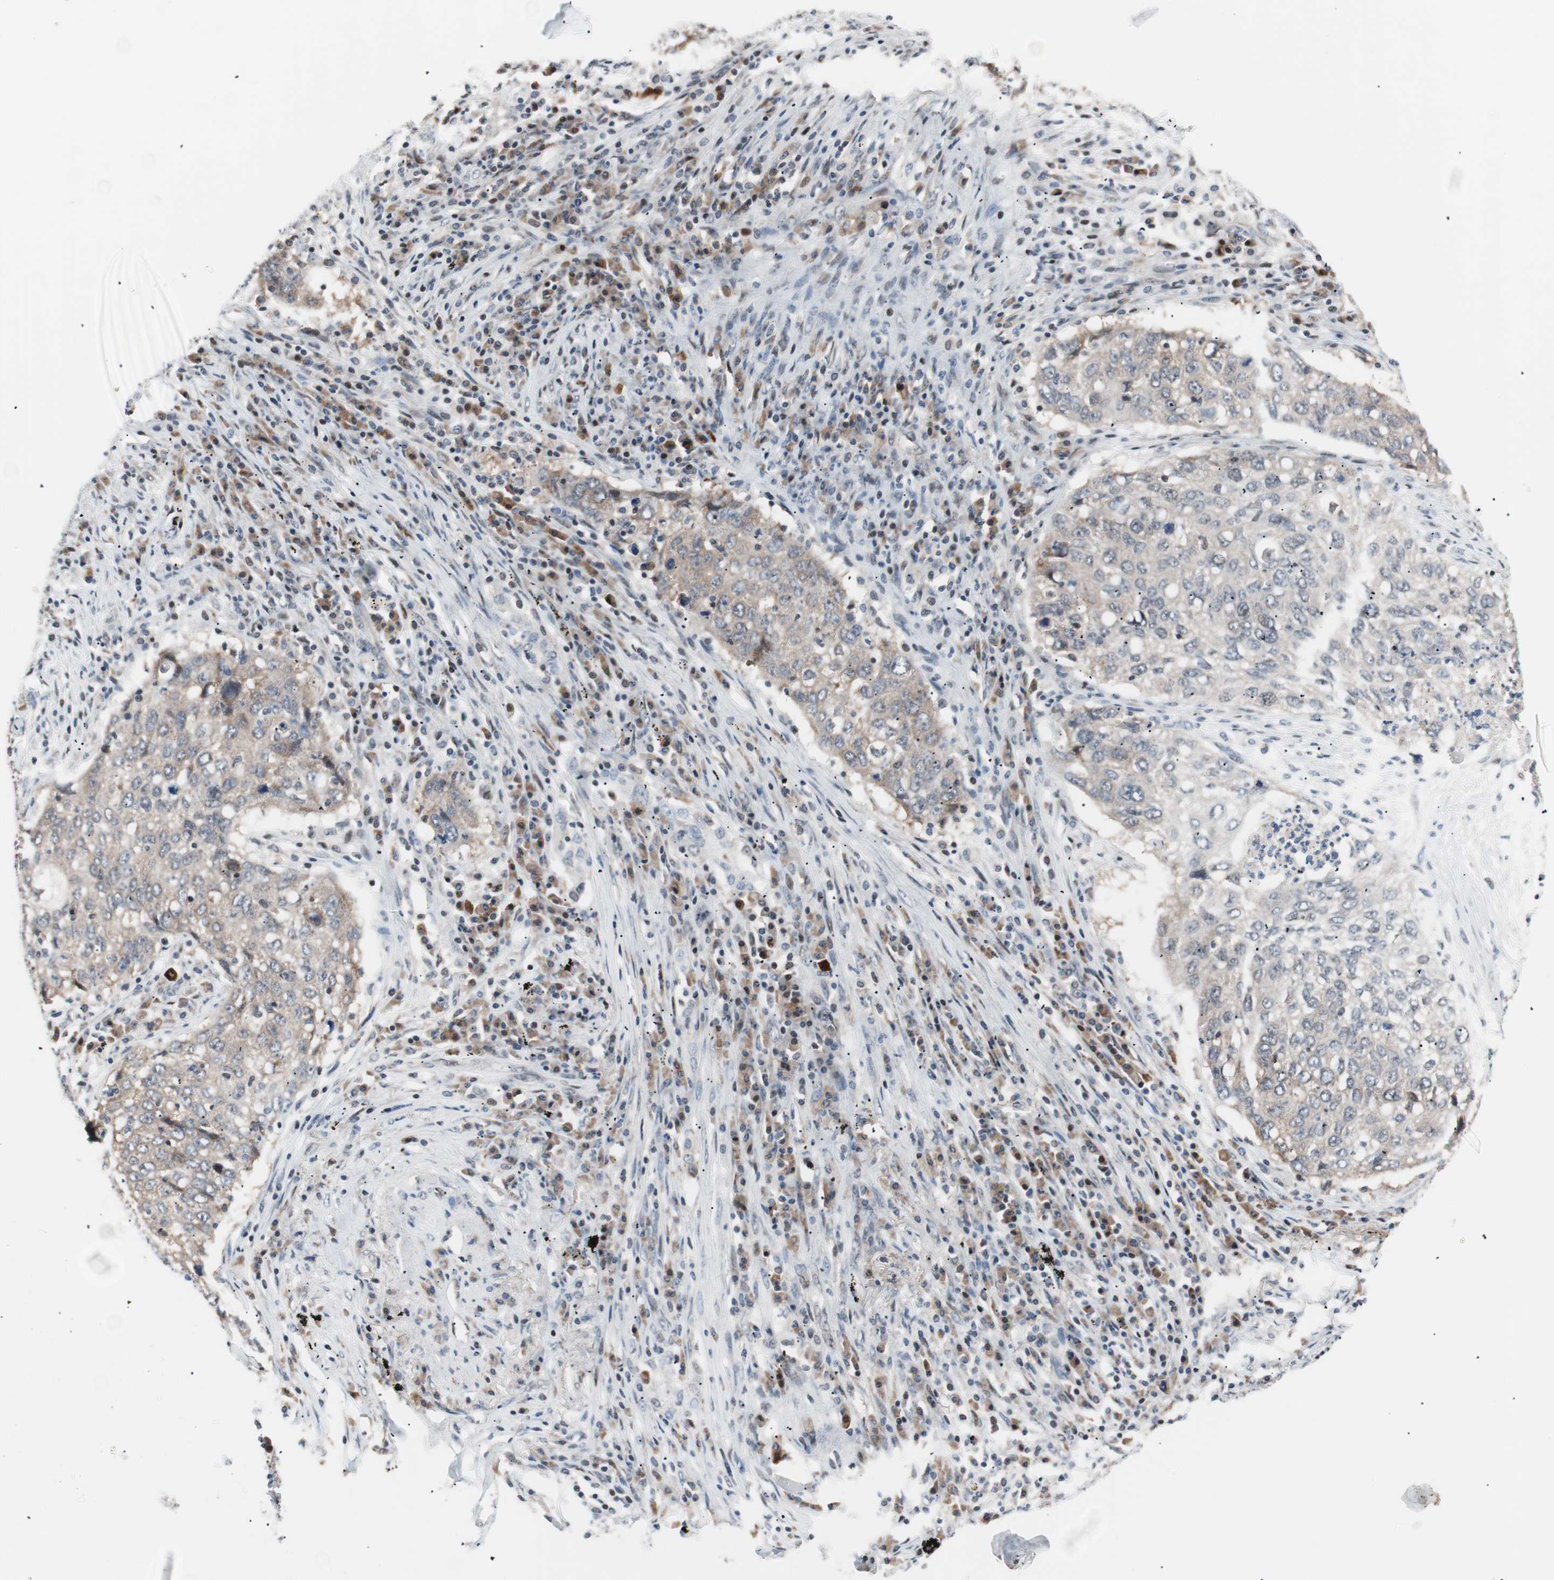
{"staining": {"intensity": "weak", "quantity": "<25%", "location": "cytoplasmic/membranous"}, "tissue": "lung cancer", "cell_type": "Tumor cells", "image_type": "cancer", "snomed": [{"axis": "morphology", "description": "Squamous cell carcinoma, NOS"}, {"axis": "topography", "description": "Lung"}], "caption": "Tumor cells are negative for brown protein staining in lung cancer.", "gene": "POLH", "patient": {"sex": "female", "age": 63}}